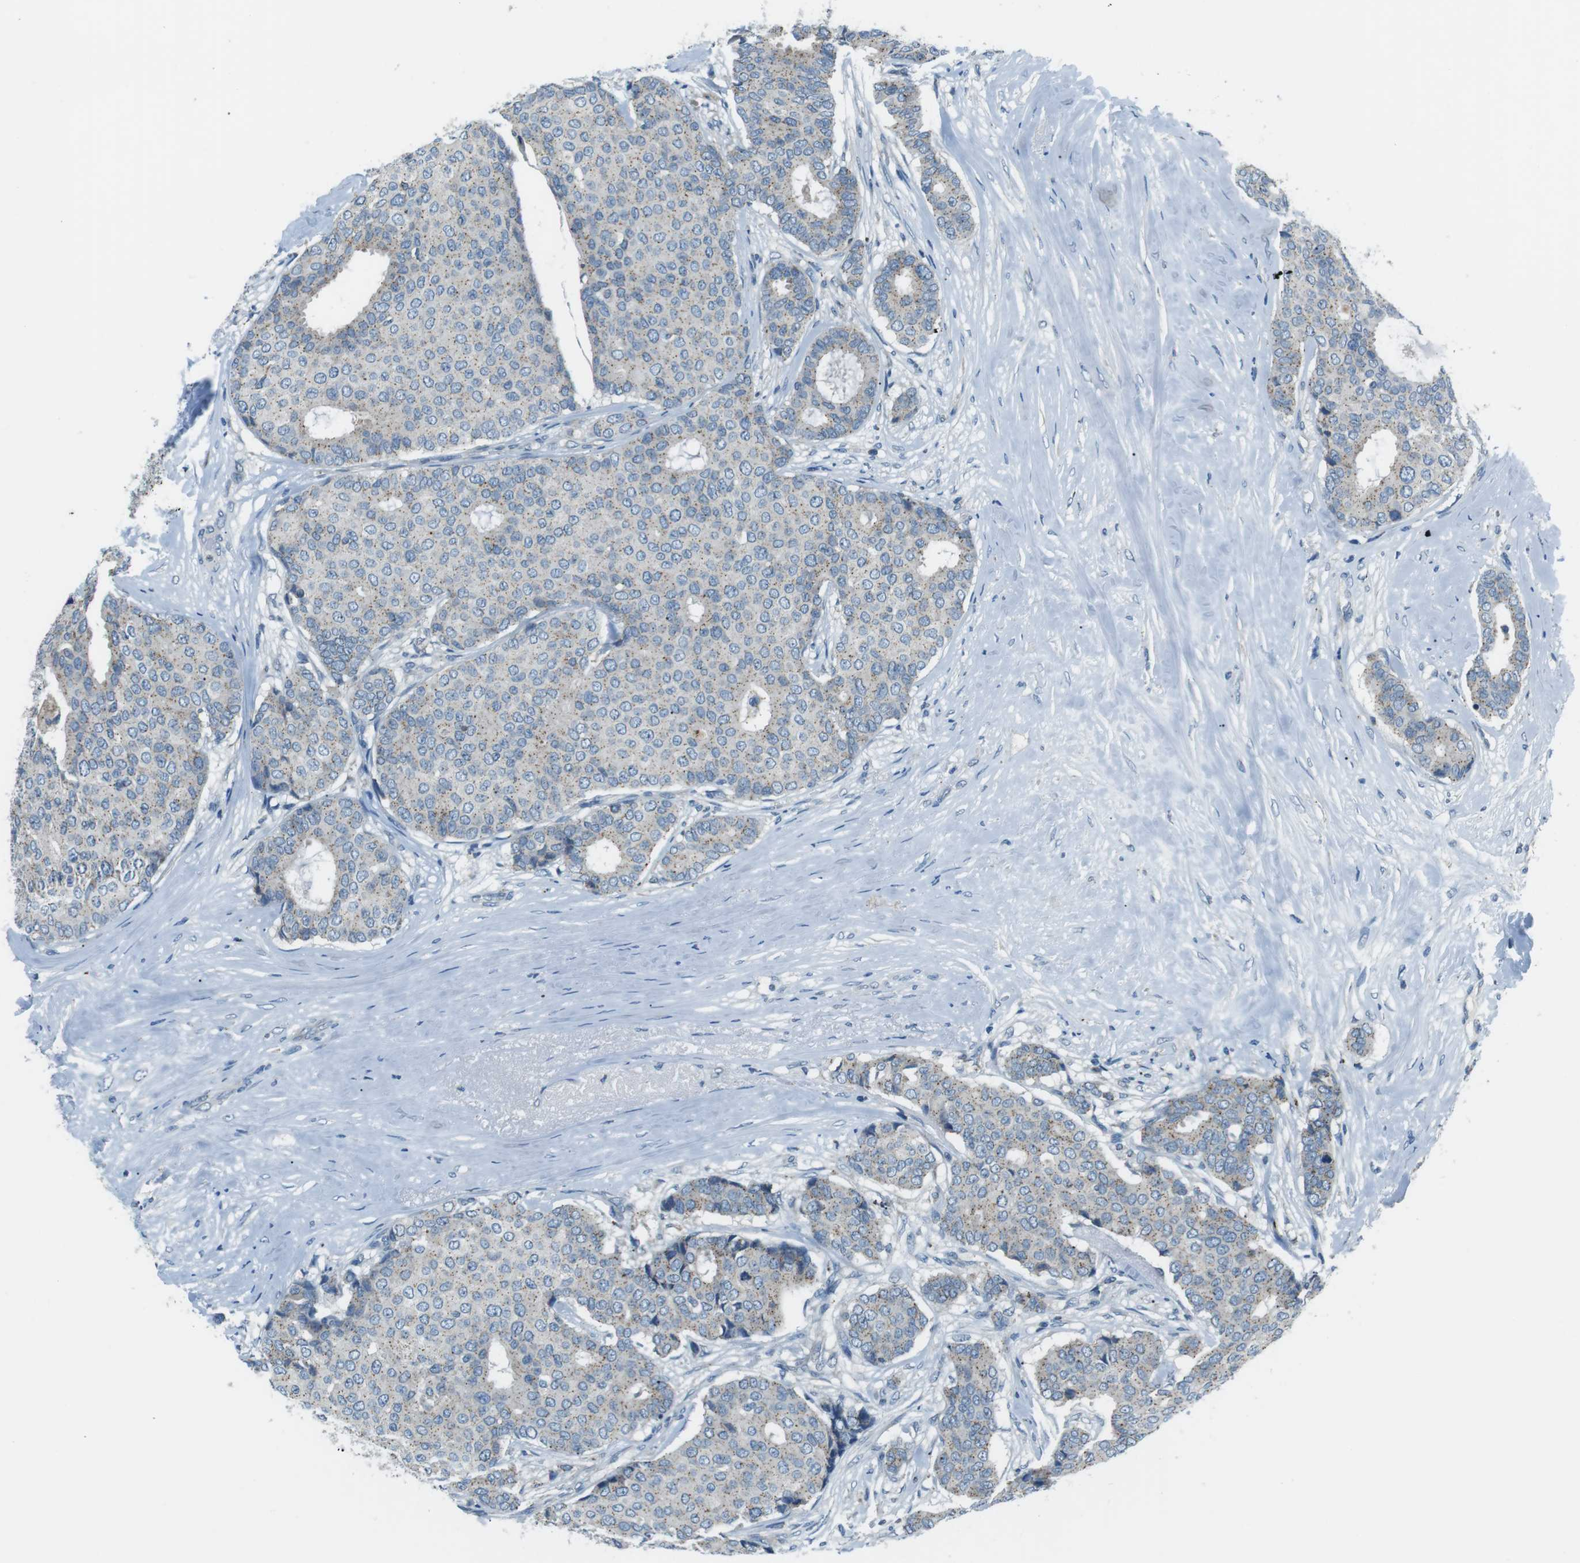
{"staining": {"intensity": "weak", "quantity": ">75%", "location": "cytoplasmic/membranous"}, "tissue": "breast cancer", "cell_type": "Tumor cells", "image_type": "cancer", "snomed": [{"axis": "morphology", "description": "Duct carcinoma"}, {"axis": "topography", "description": "Breast"}], "caption": "High-power microscopy captured an immunohistochemistry histopathology image of breast cancer, revealing weak cytoplasmic/membranous expression in approximately >75% of tumor cells. (DAB (3,3'-diaminobenzidine) IHC, brown staining for protein, blue staining for nuclei).", "gene": "FAM3B", "patient": {"sex": "female", "age": 75}}